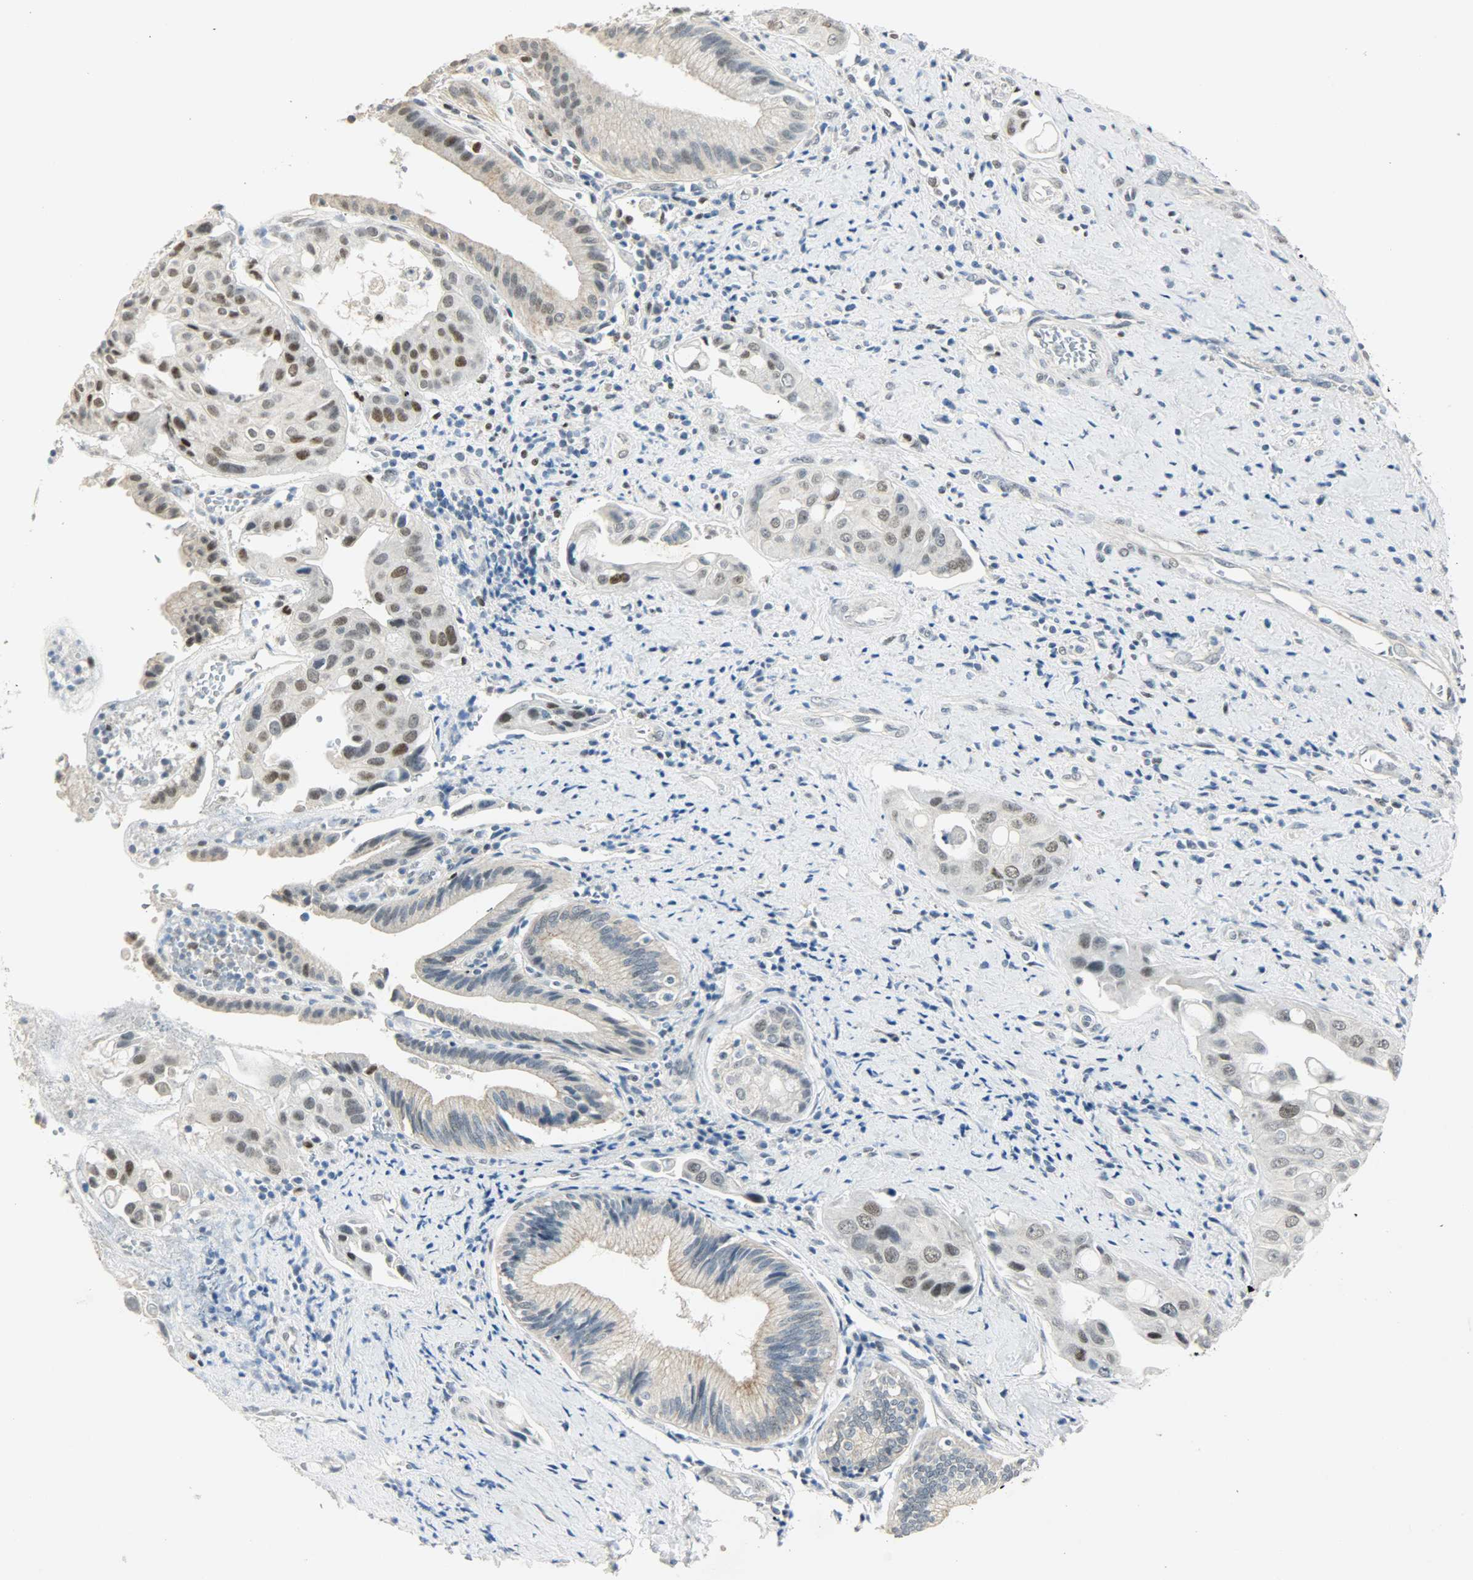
{"staining": {"intensity": "moderate", "quantity": "25%-75%", "location": "nuclear"}, "tissue": "pancreatic cancer", "cell_type": "Tumor cells", "image_type": "cancer", "snomed": [{"axis": "morphology", "description": "Adenocarcinoma, NOS"}, {"axis": "topography", "description": "Pancreas"}], "caption": "Immunohistochemistry micrograph of neoplastic tissue: human pancreatic adenocarcinoma stained using immunohistochemistry (IHC) exhibits medium levels of moderate protein expression localized specifically in the nuclear of tumor cells, appearing as a nuclear brown color.", "gene": "PPARG", "patient": {"sex": "female", "age": 60}}